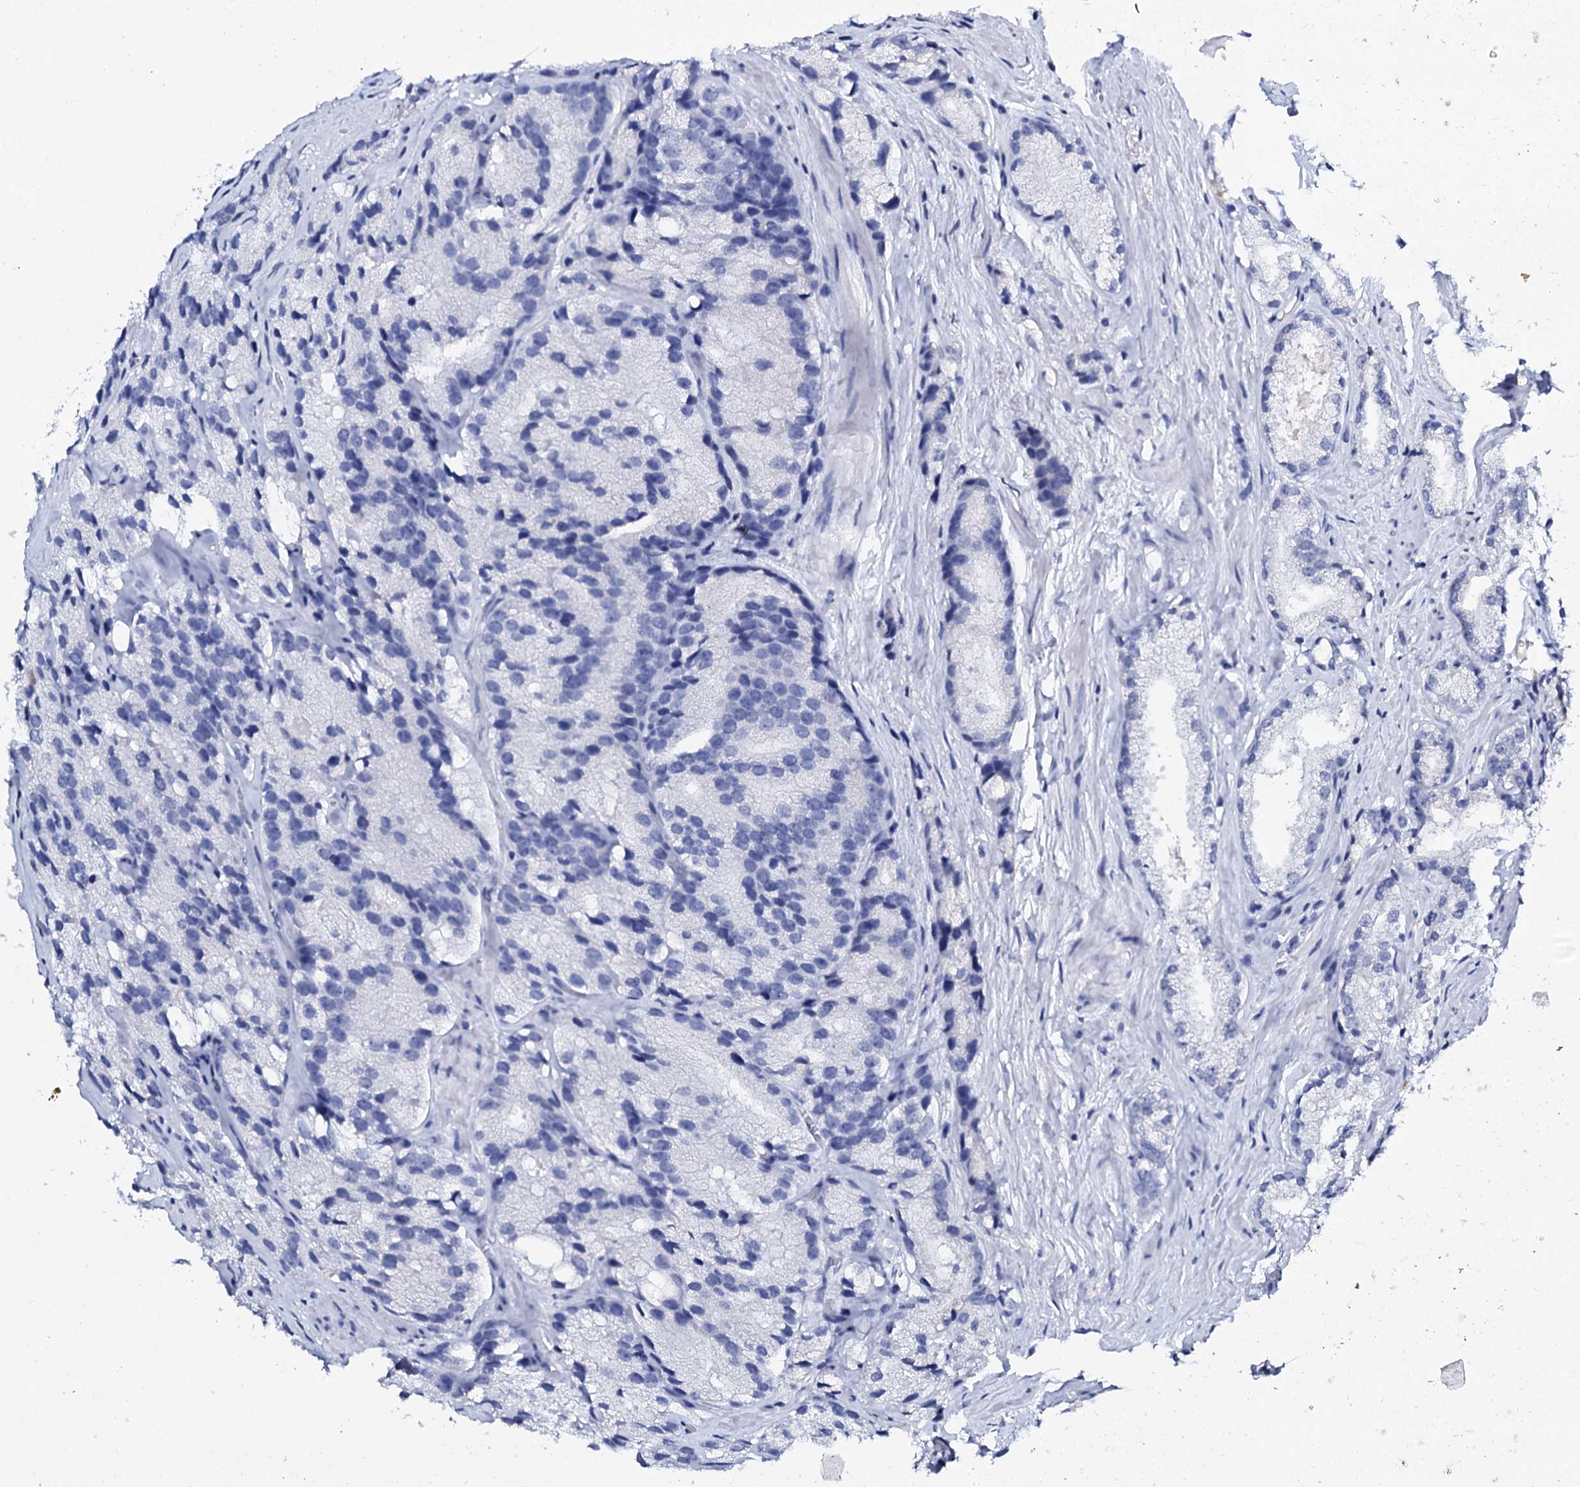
{"staining": {"intensity": "negative", "quantity": "none", "location": "none"}, "tissue": "prostate cancer", "cell_type": "Tumor cells", "image_type": "cancer", "snomed": [{"axis": "morphology", "description": "Adenocarcinoma, High grade"}, {"axis": "topography", "description": "Prostate"}], "caption": "The photomicrograph reveals no staining of tumor cells in adenocarcinoma (high-grade) (prostate). (DAB immunohistochemistry with hematoxylin counter stain).", "gene": "FBXL16", "patient": {"sex": "male", "age": 66}}